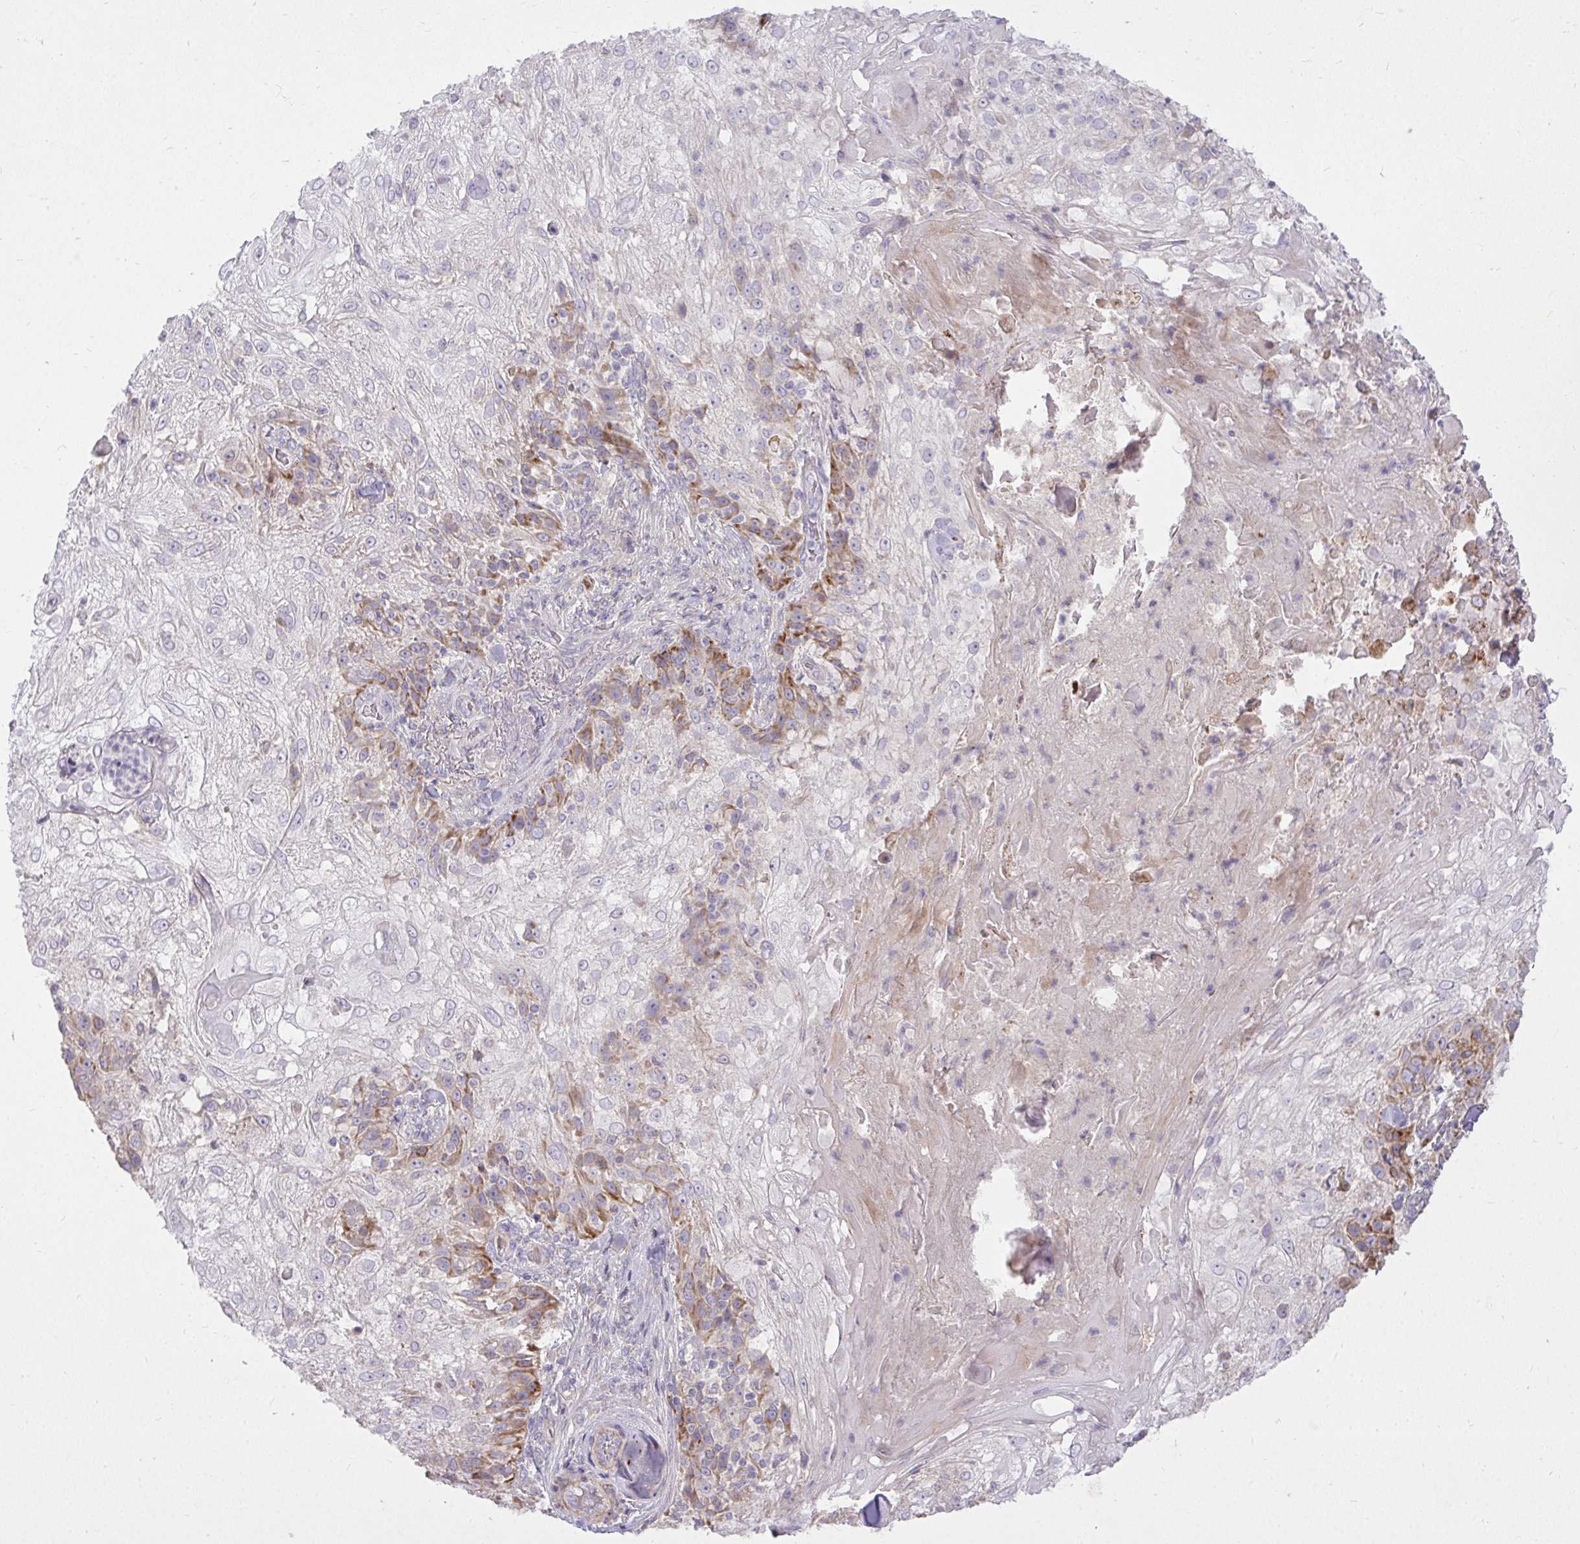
{"staining": {"intensity": "moderate", "quantity": "<25%", "location": "cytoplasmic/membranous"}, "tissue": "skin cancer", "cell_type": "Tumor cells", "image_type": "cancer", "snomed": [{"axis": "morphology", "description": "Normal tissue, NOS"}, {"axis": "morphology", "description": "Squamous cell carcinoma, NOS"}, {"axis": "topography", "description": "Skin"}], "caption": "A low amount of moderate cytoplasmic/membranous staining is identified in about <25% of tumor cells in squamous cell carcinoma (skin) tissue. Immunohistochemistry stains the protein in brown and the nuclei are stained blue.", "gene": "STRIP1", "patient": {"sex": "female", "age": 83}}